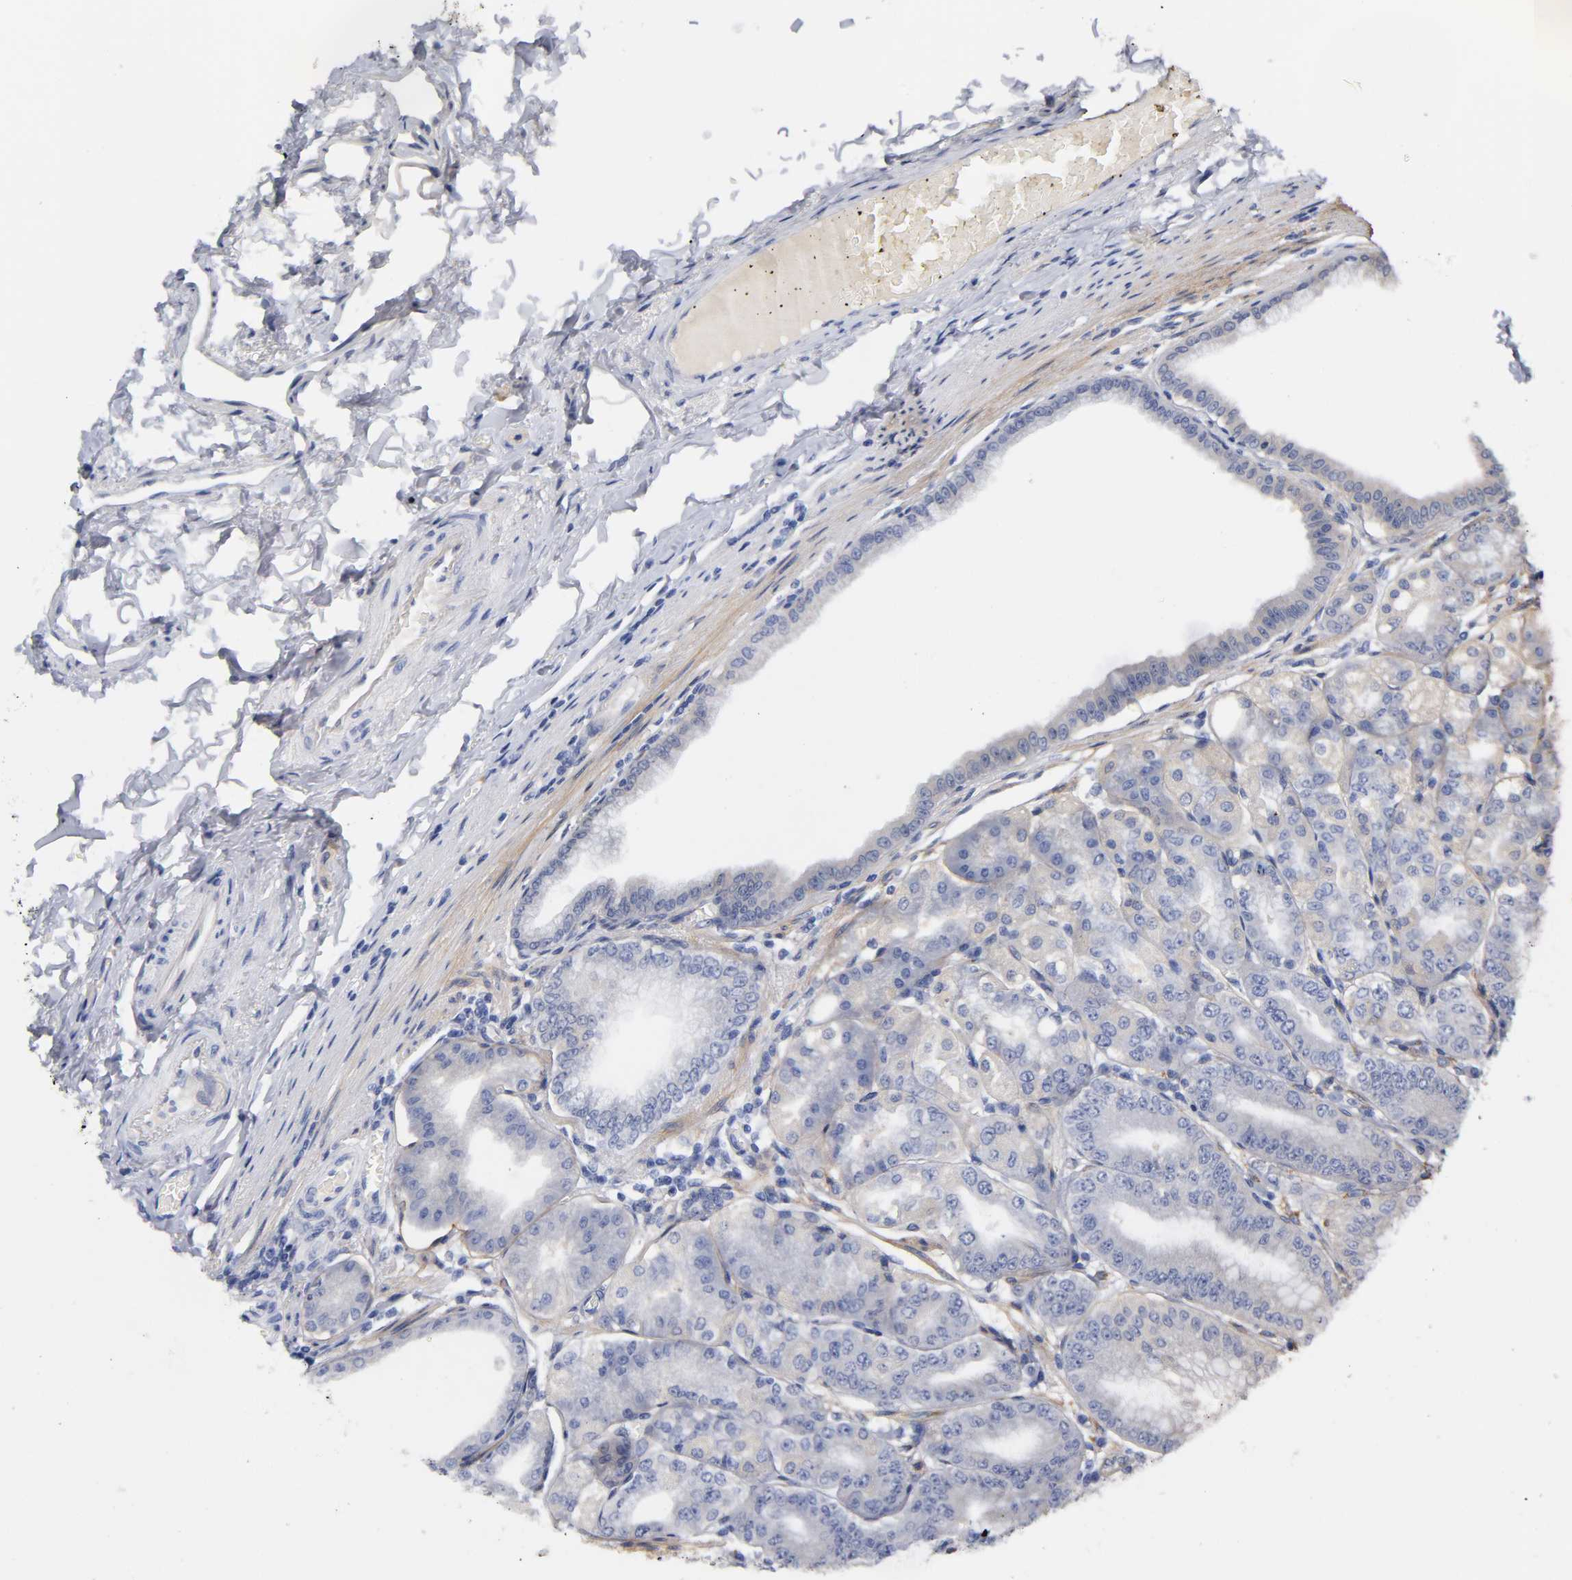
{"staining": {"intensity": "weak", "quantity": "<25%", "location": "cytoplasmic/membranous"}, "tissue": "stomach", "cell_type": "Glandular cells", "image_type": "normal", "snomed": [{"axis": "morphology", "description": "Normal tissue, NOS"}, {"axis": "topography", "description": "Stomach, lower"}], "caption": "This is an immunohistochemistry micrograph of unremarkable stomach. There is no expression in glandular cells.", "gene": "LAMB1", "patient": {"sex": "male", "age": 71}}